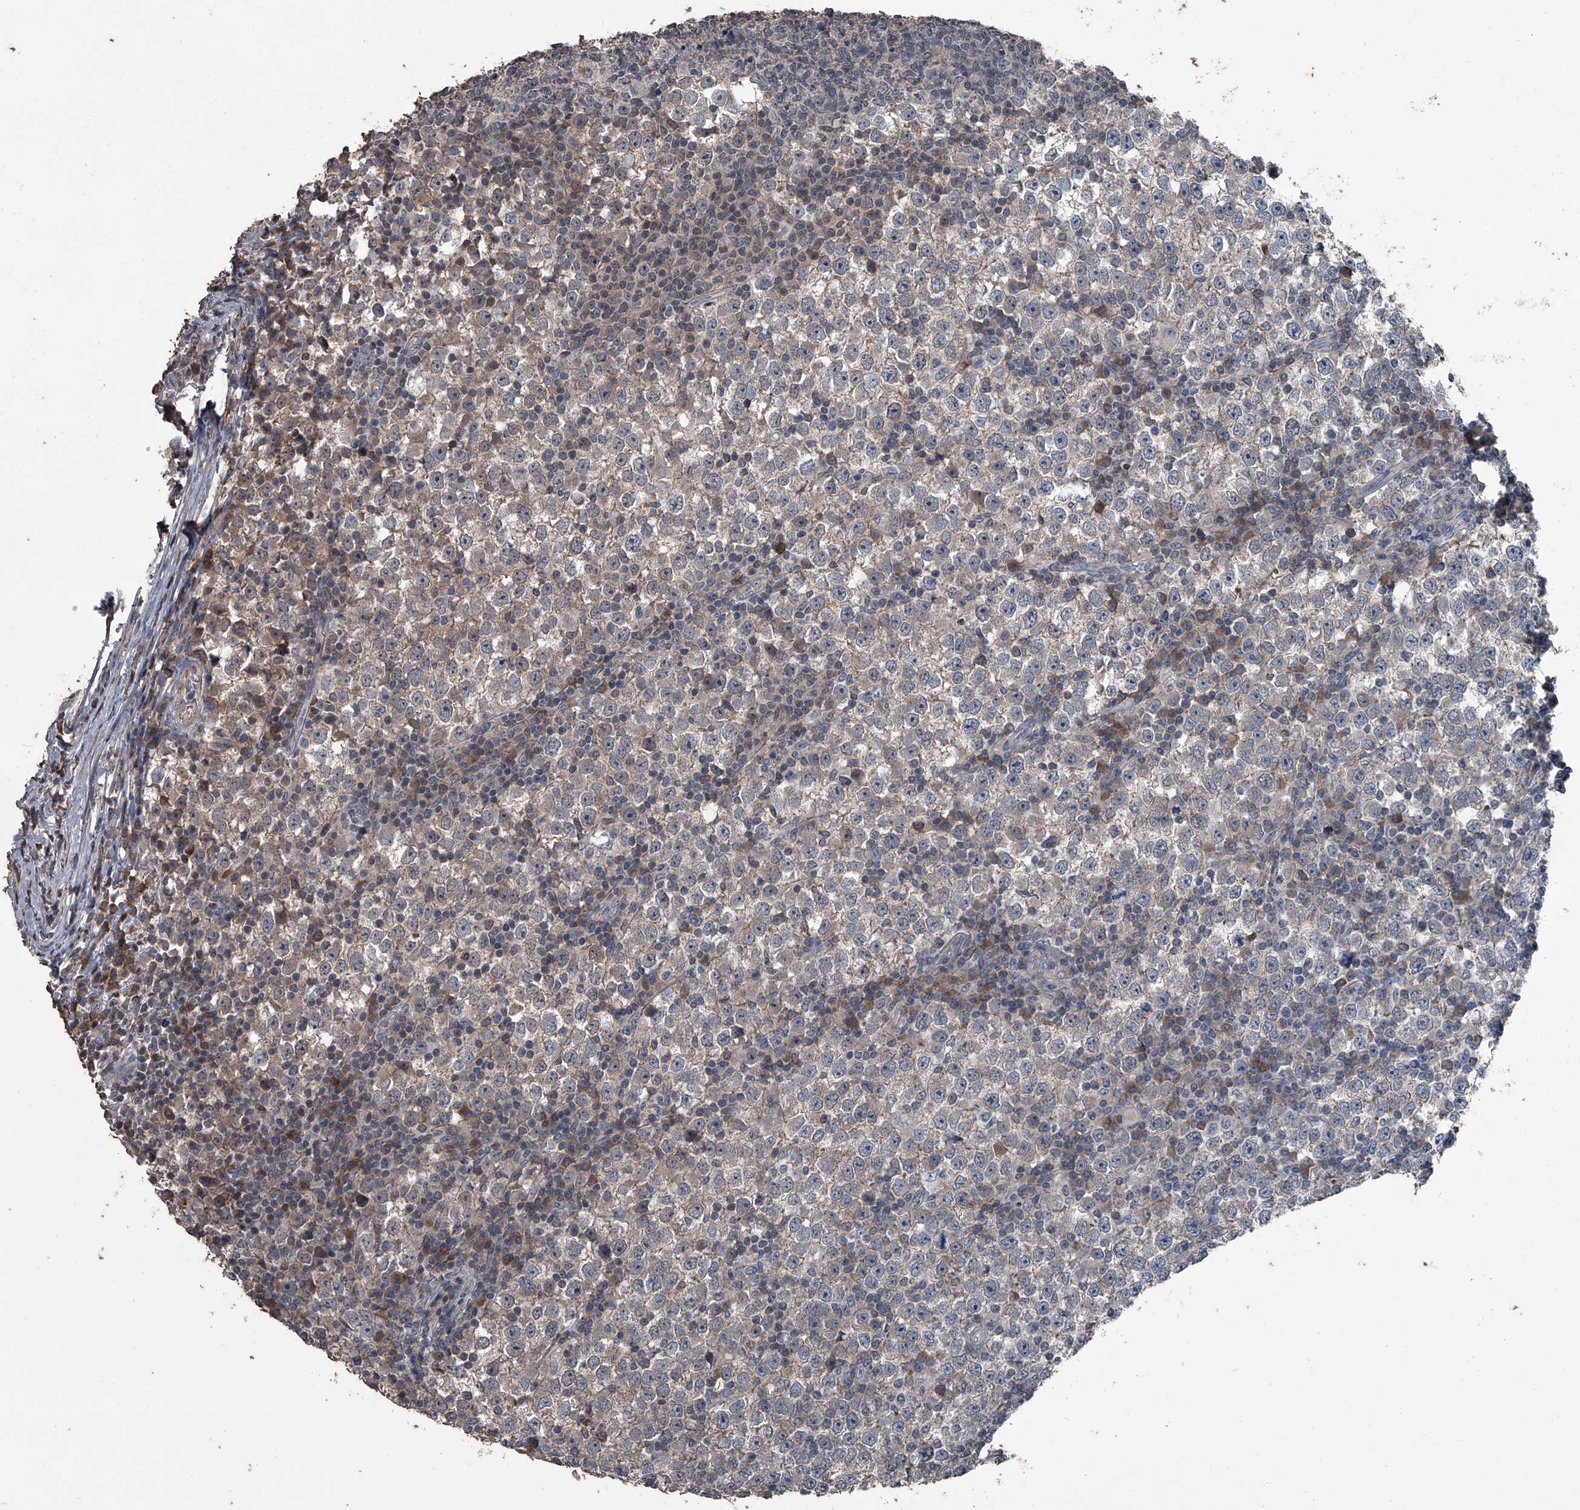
{"staining": {"intensity": "weak", "quantity": "<25%", "location": "cytoplasmic/membranous"}, "tissue": "testis cancer", "cell_type": "Tumor cells", "image_type": "cancer", "snomed": [{"axis": "morphology", "description": "Seminoma, NOS"}, {"axis": "topography", "description": "Testis"}], "caption": "A micrograph of human testis seminoma is negative for staining in tumor cells.", "gene": "OARD1", "patient": {"sex": "male", "age": 65}}